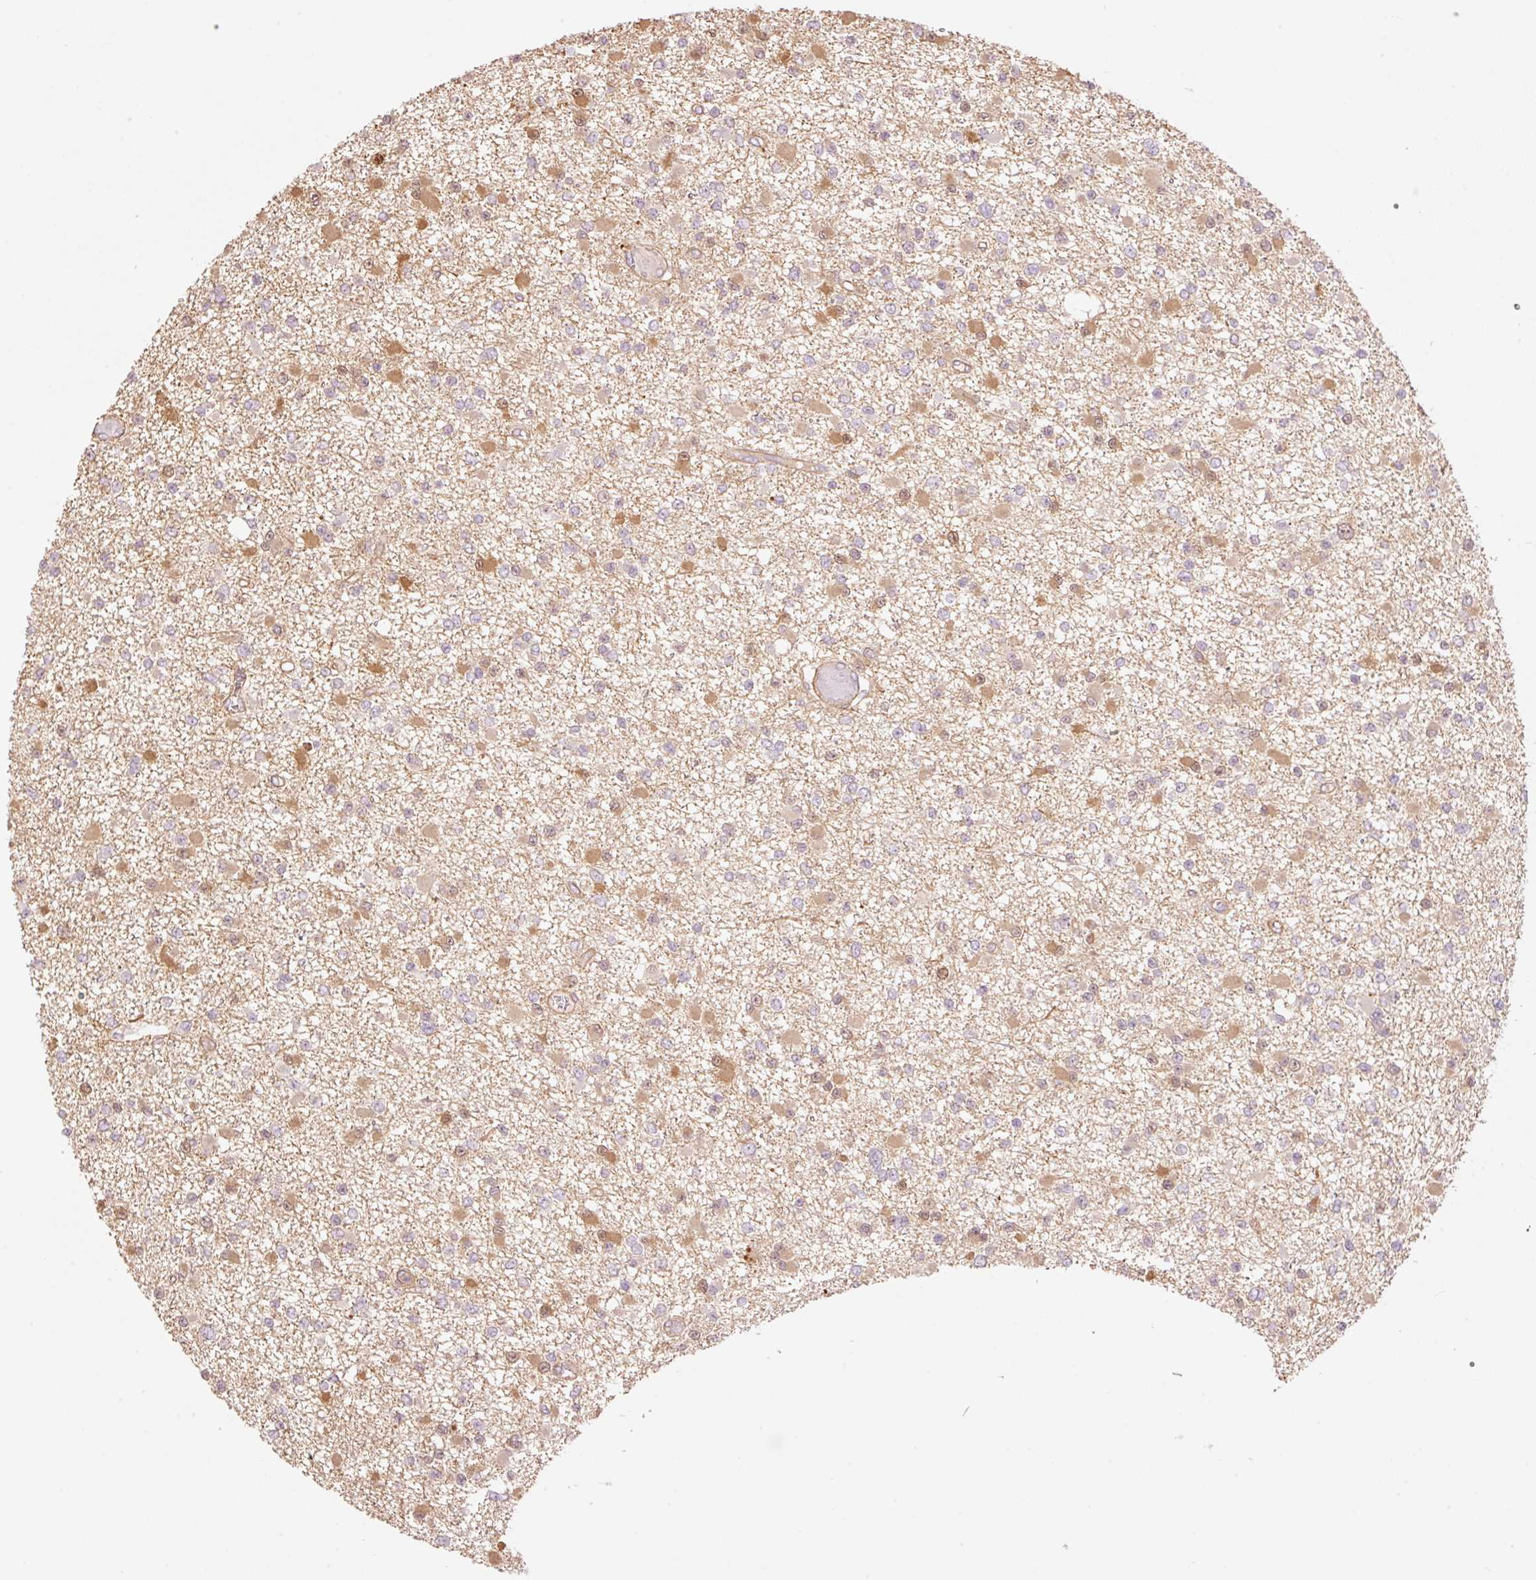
{"staining": {"intensity": "moderate", "quantity": "25%-75%", "location": "cytoplasmic/membranous,nuclear"}, "tissue": "glioma", "cell_type": "Tumor cells", "image_type": "cancer", "snomed": [{"axis": "morphology", "description": "Glioma, malignant, Low grade"}, {"axis": "topography", "description": "Brain"}], "caption": "A brown stain shows moderate cytoplasmic/membranous and nuclear staining of a protein in glioma tumor cells.", "gene": "PPP1R1B", "patient": {"sex": "female", "age": 22}}